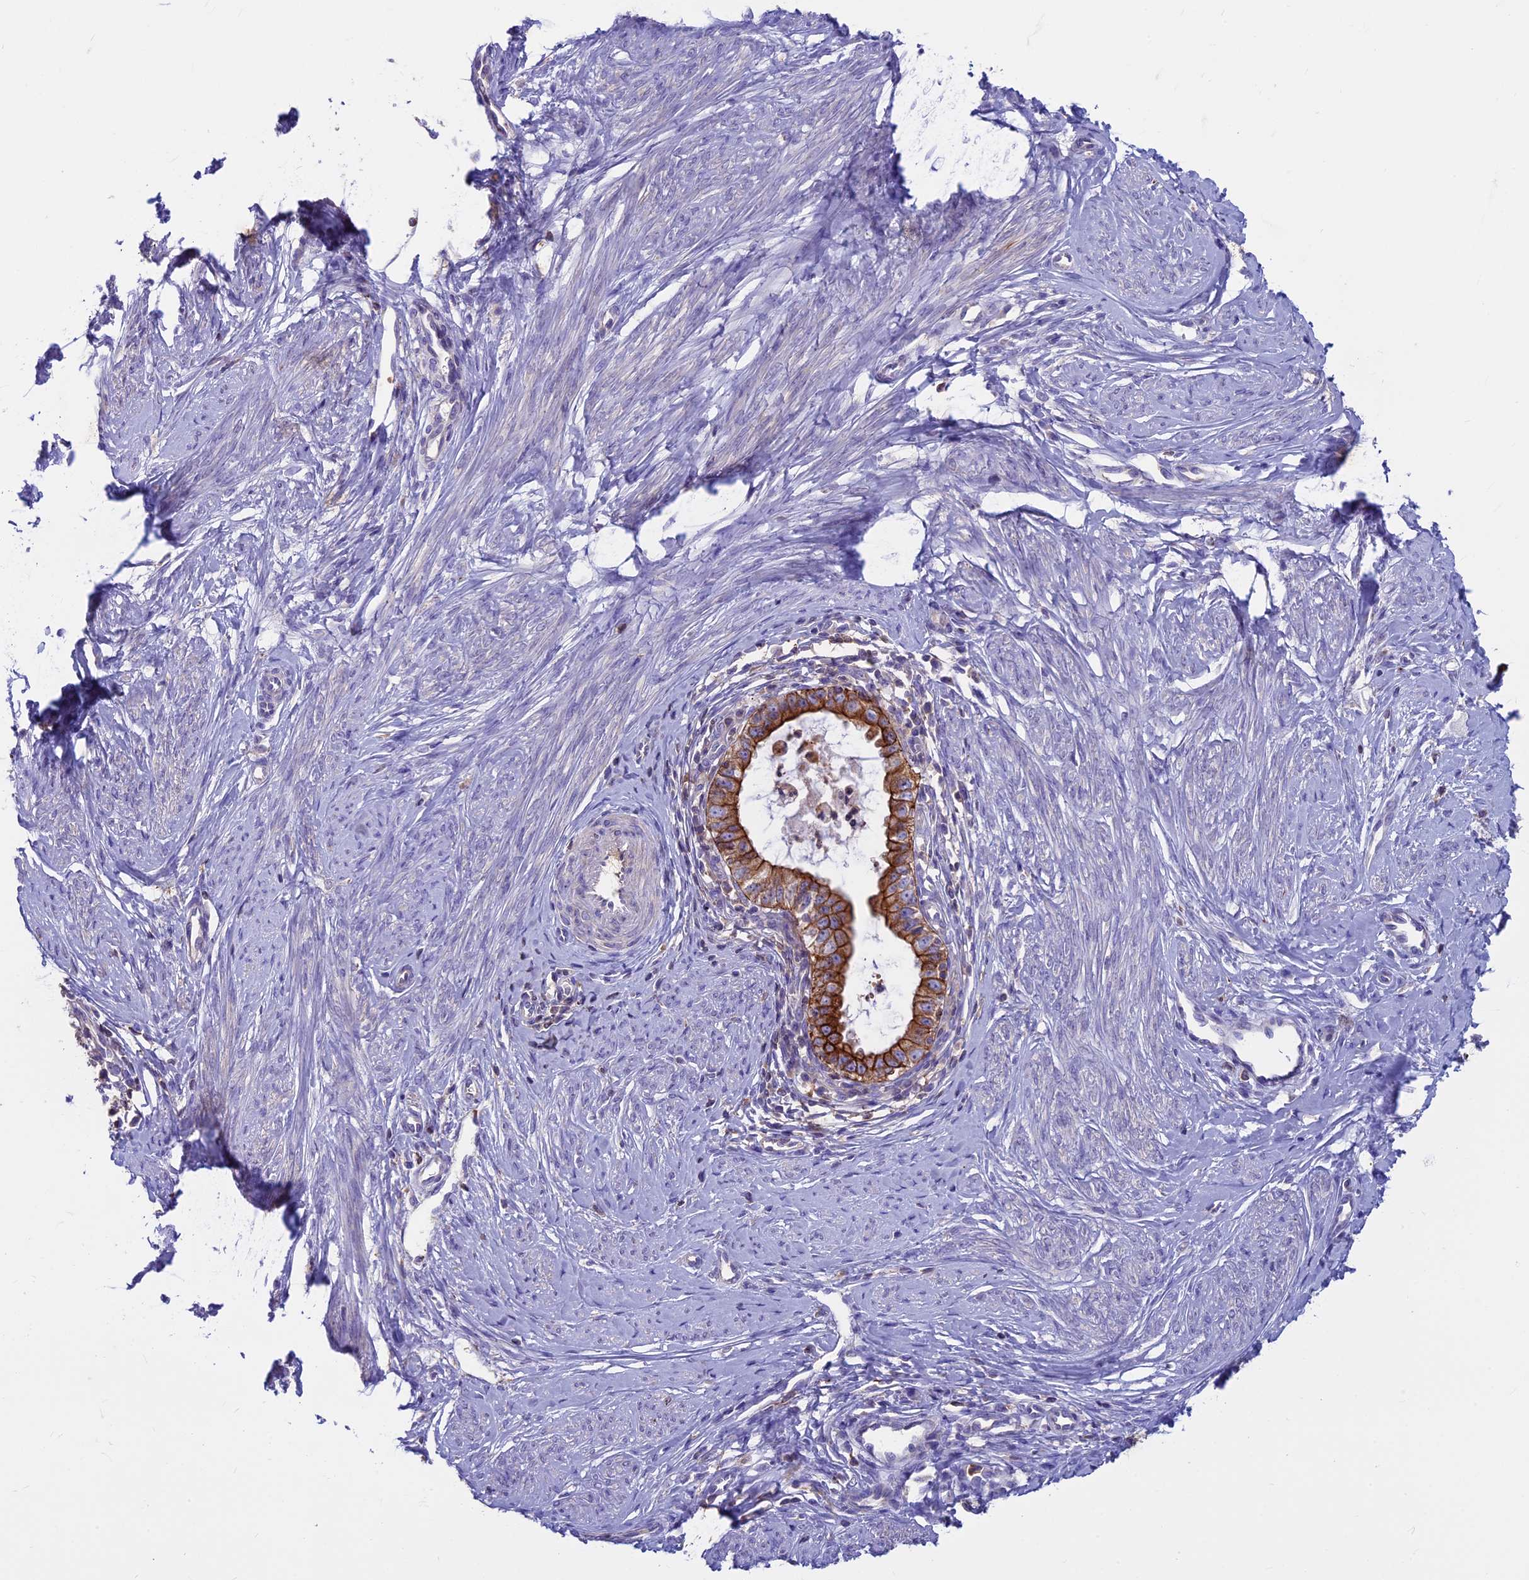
{"staining": {"intensity": "moderate", "quantity": ">75%", "location": "cytoplasmic/membranous"}, "tissue": "cervical cancer", "cell_type": "Tumor cells", "image_type": "cancer", "snomed": [{"axis": "morphology", "description": "Adenocarcinoma, NOS"}, {"axis": "topography", "description": "Cervix"}], "caption": "About >75% of tumor cells in cervical cancer demonstrate moderate cytoplasmic/membranous protein positivity as visualized by brown immunohistochemical staining.", "gene": "CDAN1", "patient": {"sex": "female", "age": 36}}